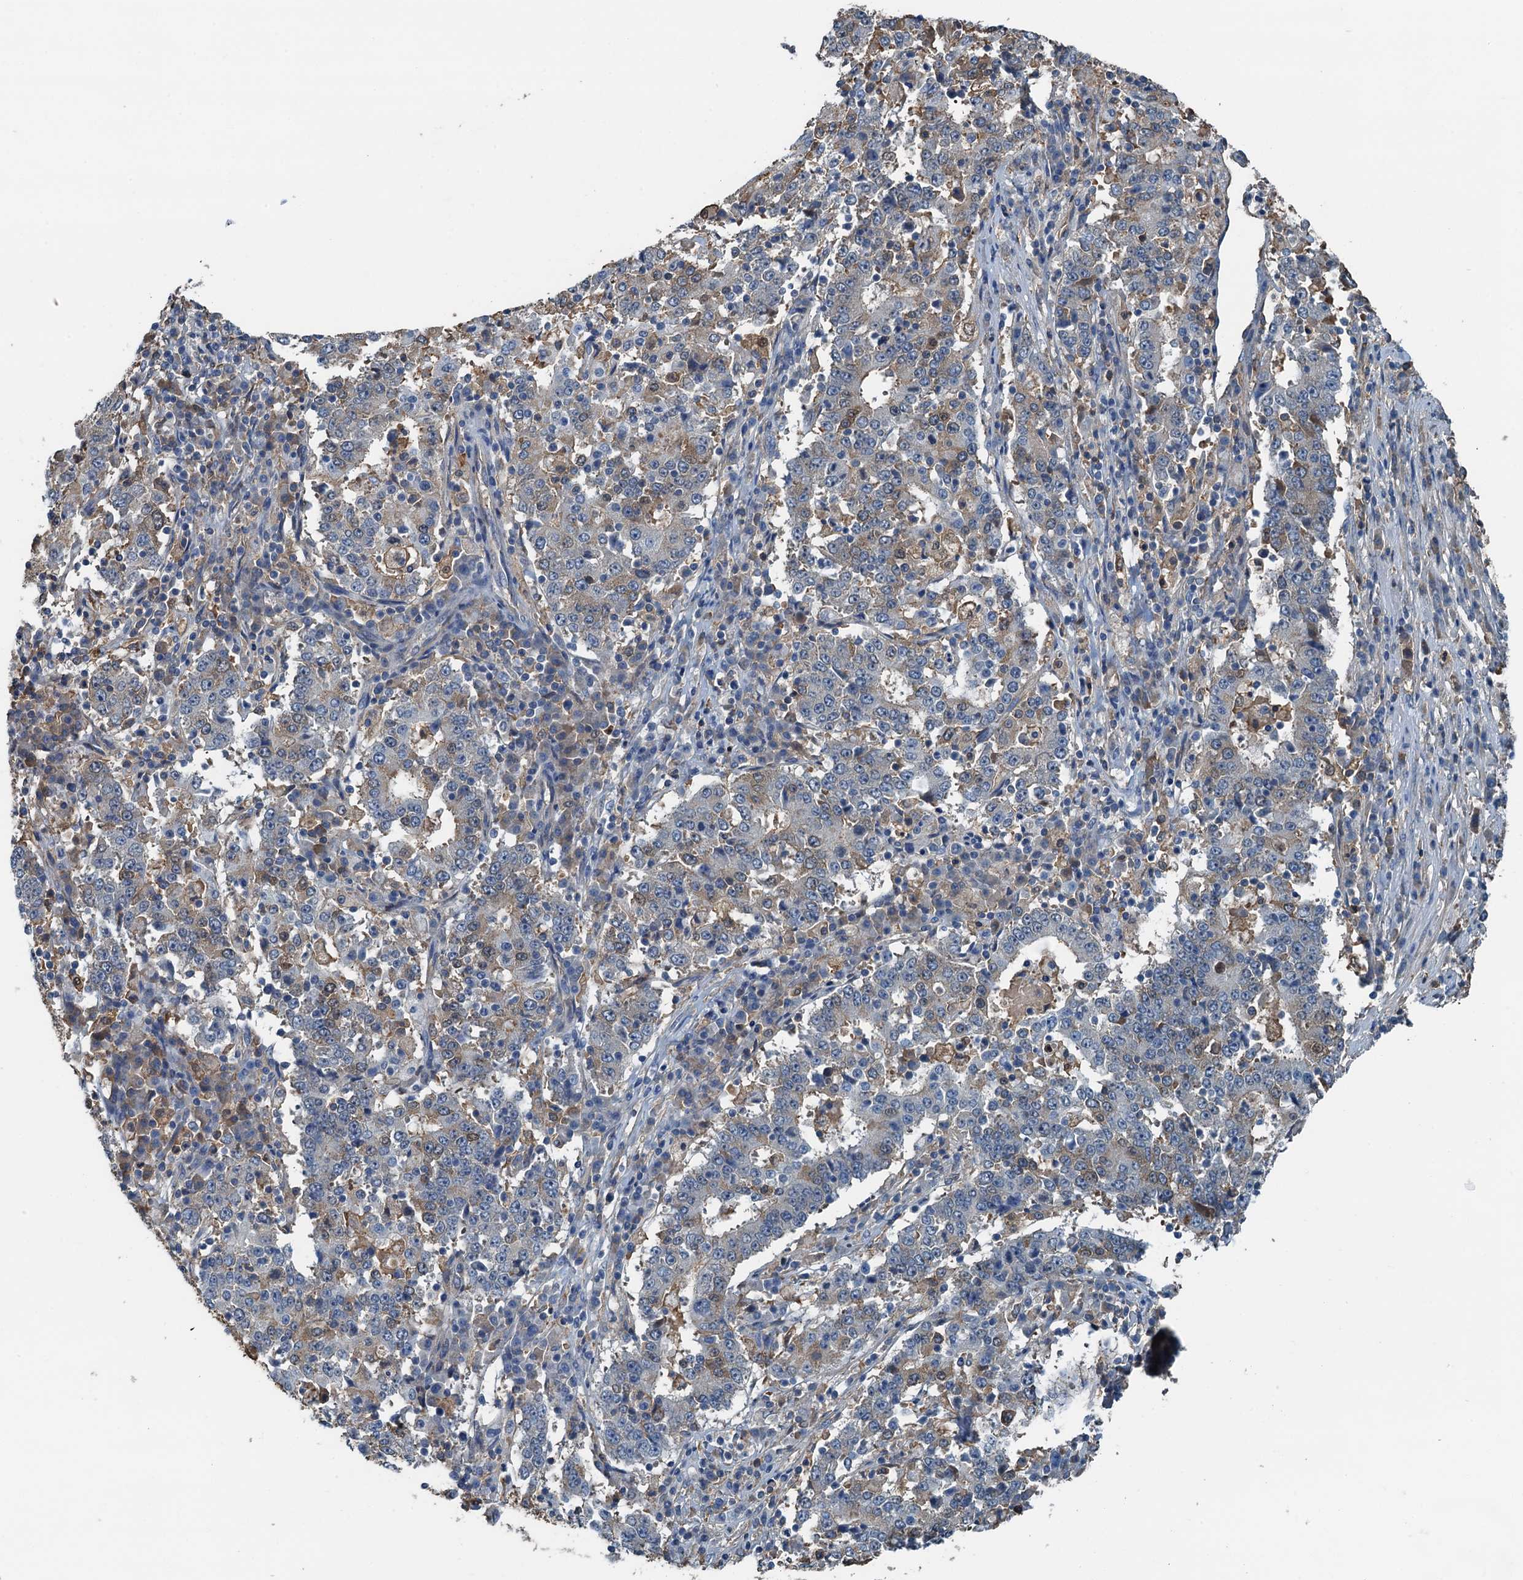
{"staining": {"intensity": "negative", "quantity": "none", "location": "none"}, "tissue": "stomach cancer", "cell_type": "Tumor cells", "image_type": "cancer", "snomed": [{"axis": "morphology", "description": "Adenocarcinoma, NOS"}, {"axis": "topography", "description": "Stomach"}], "caption": "Tumor cells are negative for brown protein staining in stomach adenocarcinoma. The staining is performed using DAB brown chromogen with nuclei counter-stained in using hematoxylin.", "gene": "LSM14B", "patient": {"sex": "male", "age": 59}}